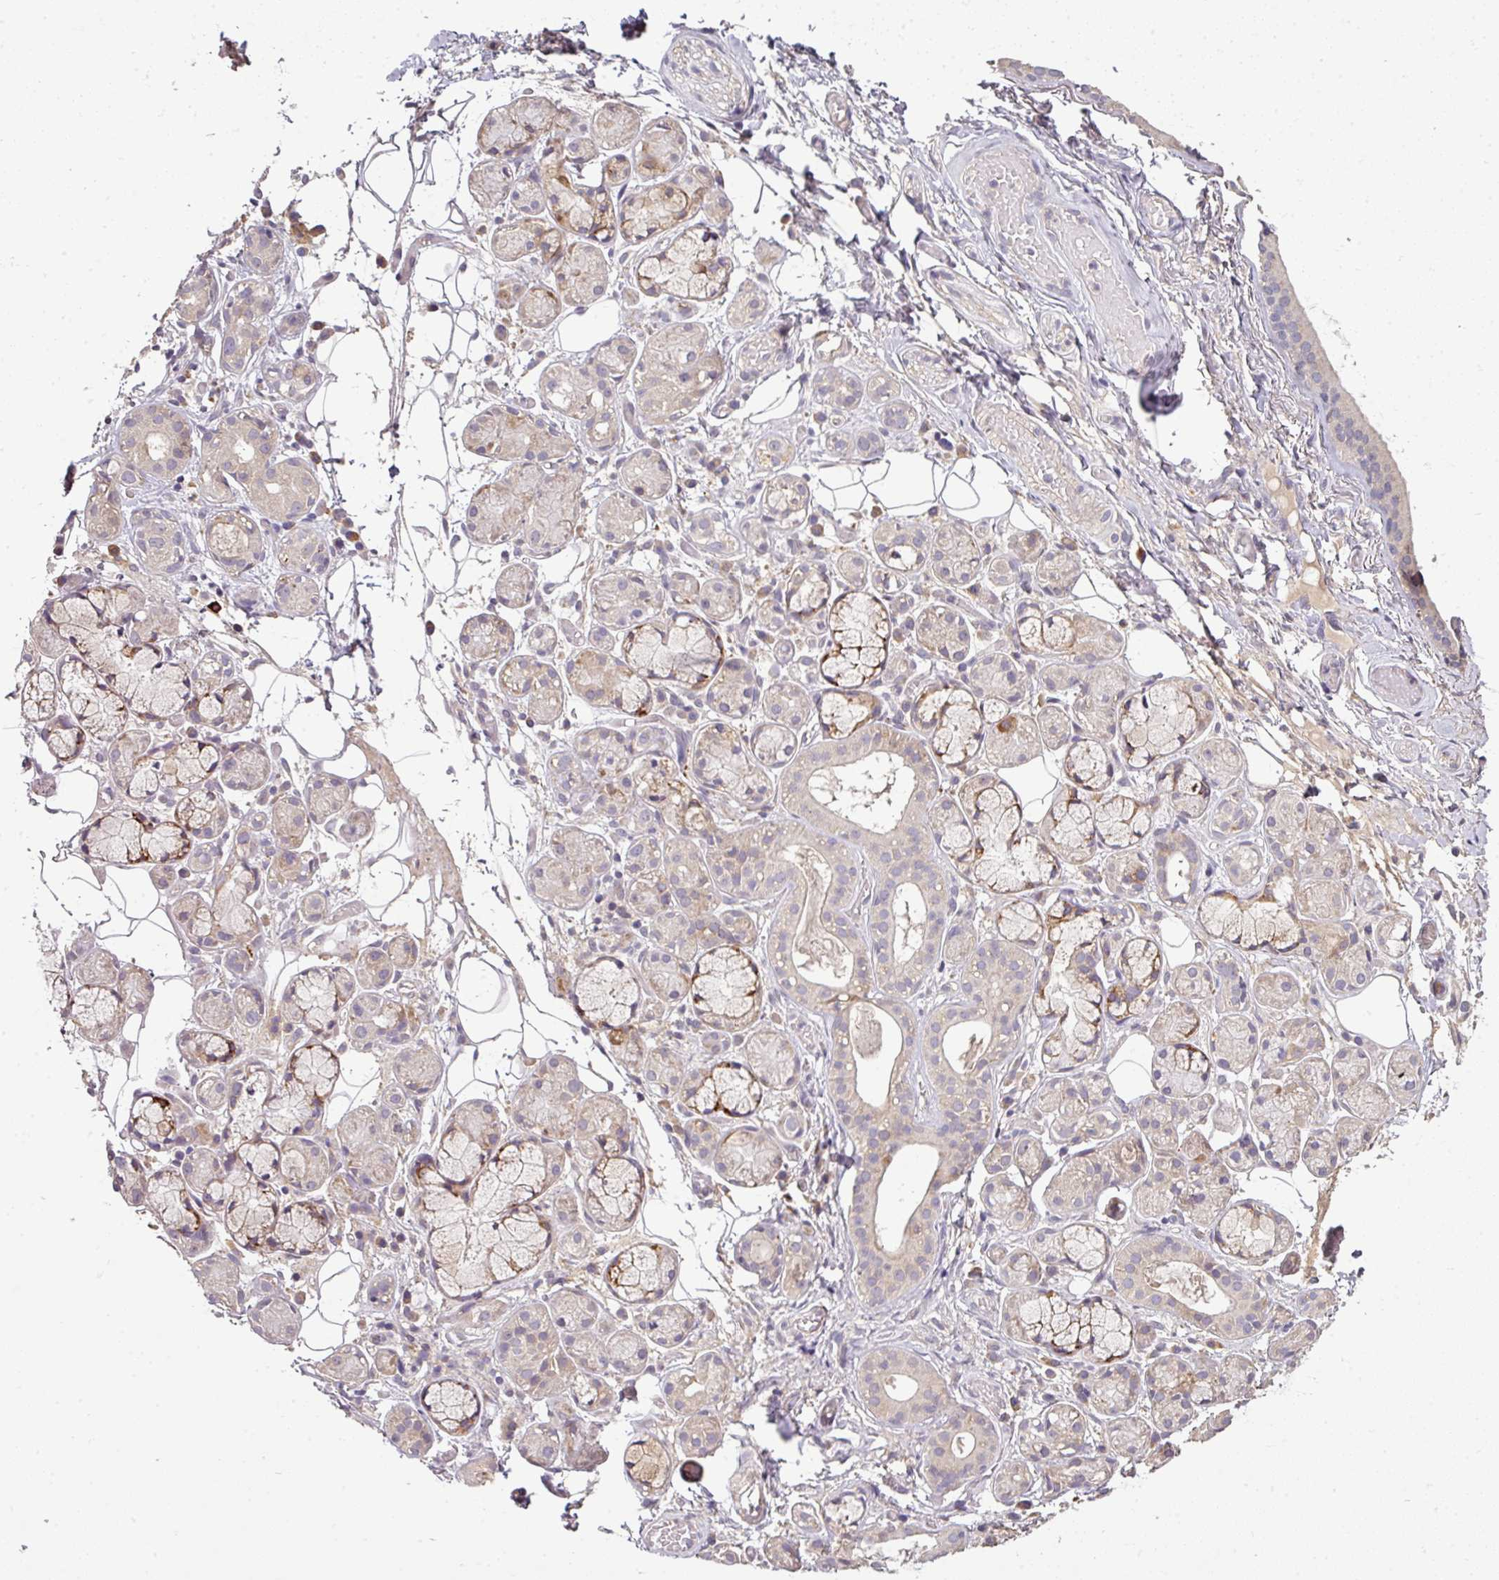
{"staining": {"intensity": "moderate", "quantity": "<25%", "location": "cytoplasmic/membranous"}, "tissue": "salivary gland", "cell_type": "Glandular cells", "image_type": "normal", "snomed": [{"axis": "morphology", "description": "Normal tissue, NOS"}, {"axis": "topography", "description": "Salivary gland"}], "caption": "Protein expression analysis of normal human salivary gland reveals moderate cytoplasmic/membranous staining in approximately <25% of glandular cells. The staining is performed using DAB brown chromogen to label protein expression. The nuclei are counter-stained blue using hematoxylin.", "gene": "SPCS3", "patient": {"sex": "male", "age": 82}}